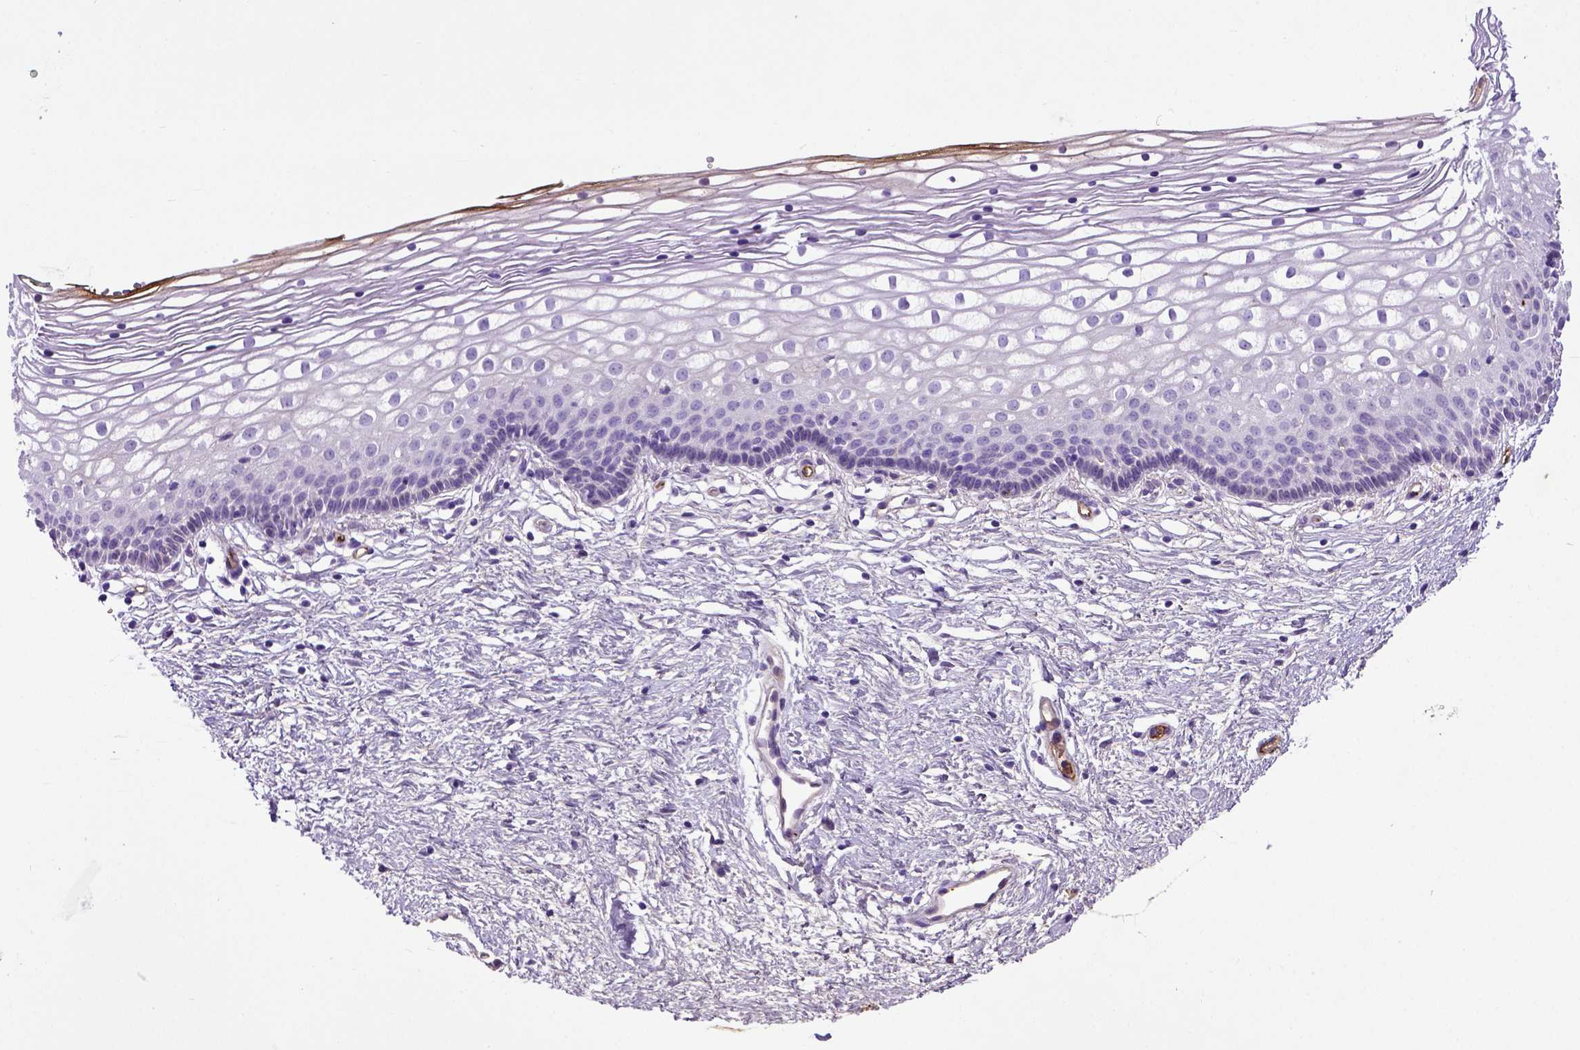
{"staining": {"intensity": "negative", "quantity": "none", "location": "none"}, "tissue": "vagina", "cell_type": "Squamous epithelial cells", "image_type": "normal", "snomed": [{"axis": "morphology", "description": "Normal tissue, NOS"}, {"axis": "topography", "description": "Vagina"}], "caption": "Immunohistochemistry histopathology image of unremarkable human vagina stained for a protein (brown), which demonstrates no expression in squamous epithelial cells. Brightfield microscopy of immunohistochemistry (IHC) stained with DAB (3,3'-diaminobenzidine) (brown) and hematoxylin (blue), captured at high magnification.", "gene": "ADAMTS8", "patient": {"sex": "female", "age": 36}}